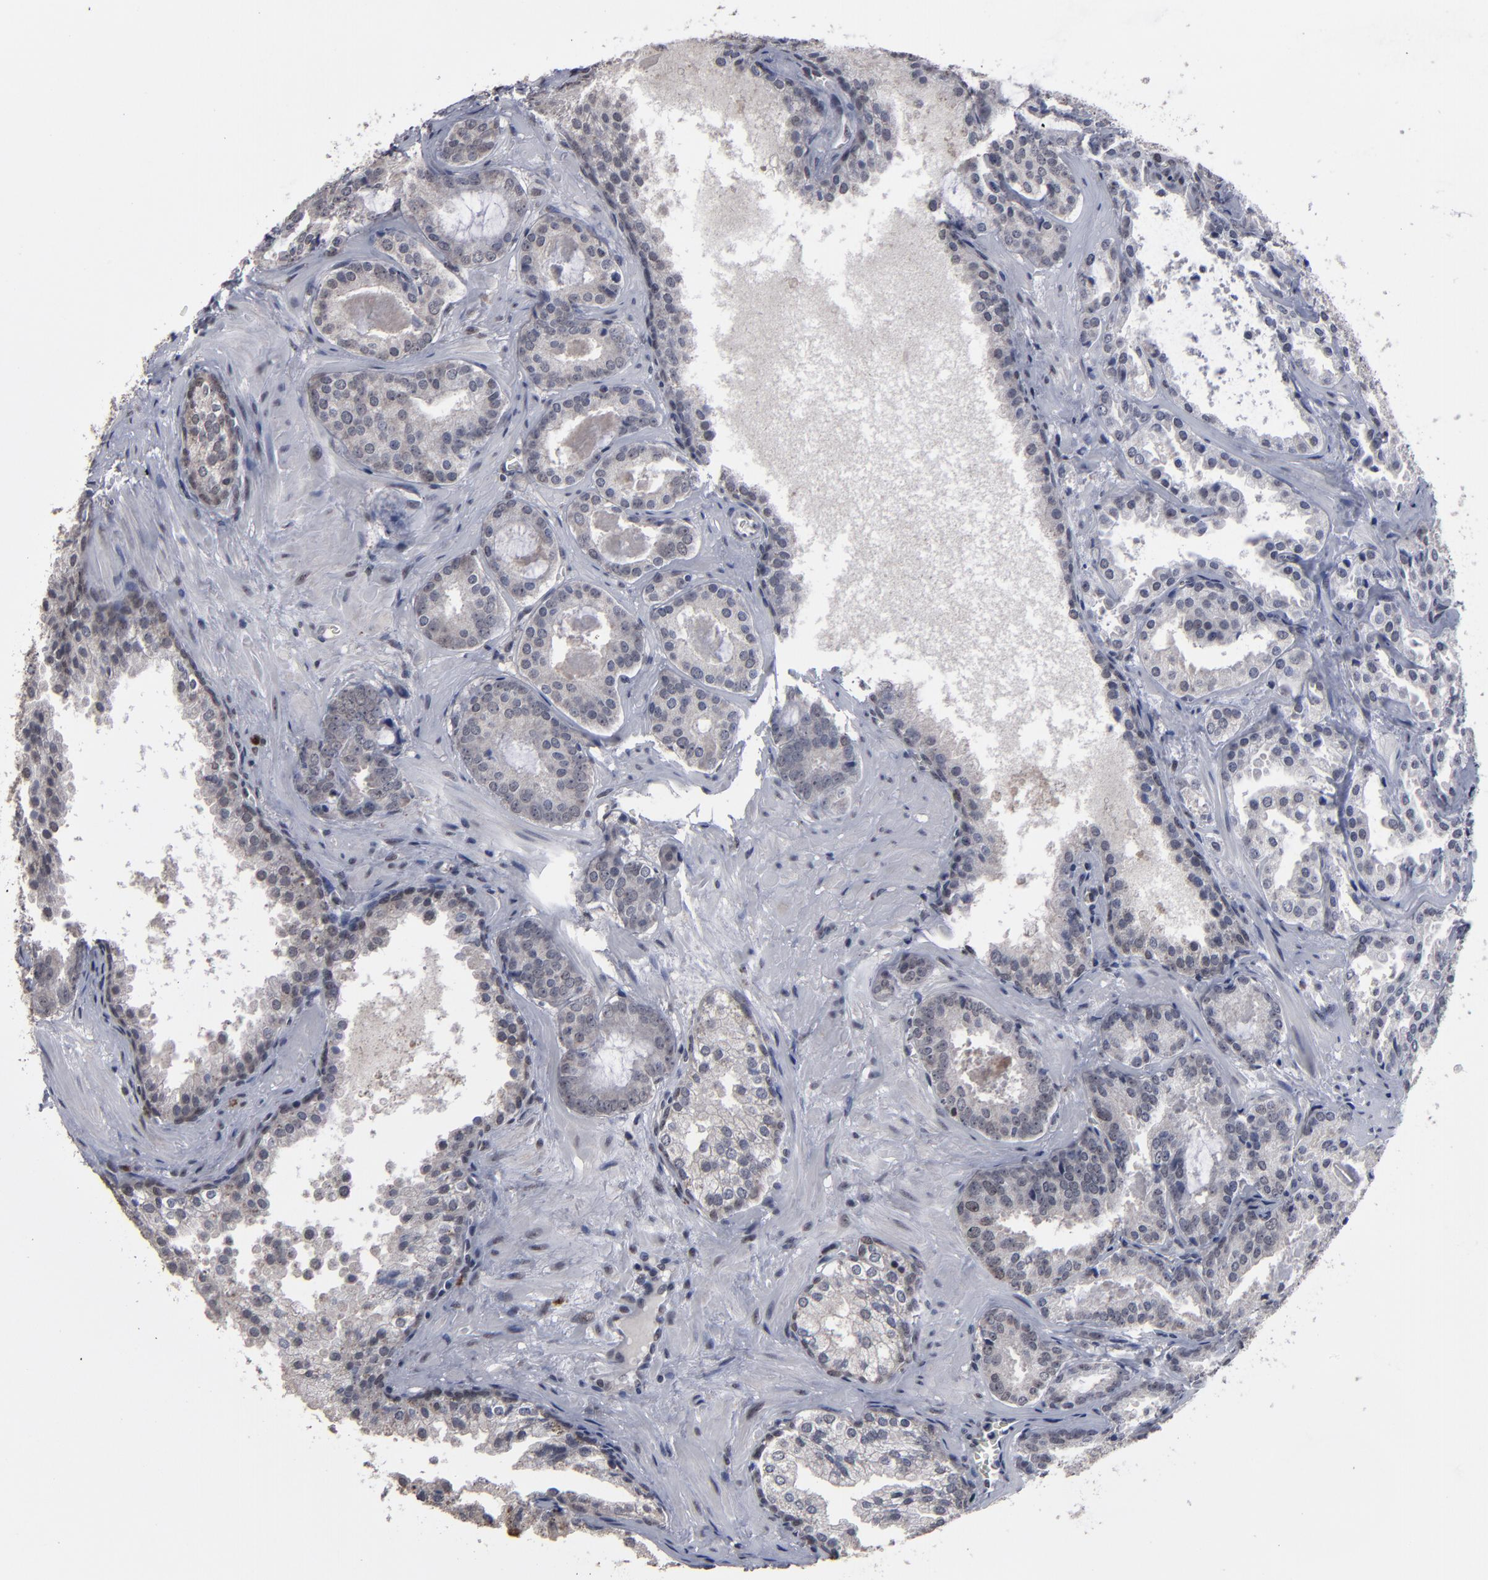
{"staining": {"intensity": "negative", "quantity": "none", "location": "none"}, "tissue": "prostate cancer", "cell_type": "Tumor cells", "image_type": "cancer", "snomed": [{"axis": "morphology", "description": "Adenocarcinoma, Medium grade"}, {"axis": "topography", "description": "Prostate"}], "caption": "IHC of prostate cancer (adenocarcinoma (medium-grade)) reveals no positivity in tumor cells.", "gene": "SSRP1", "patient": {"sex": "male", "age": 64}}